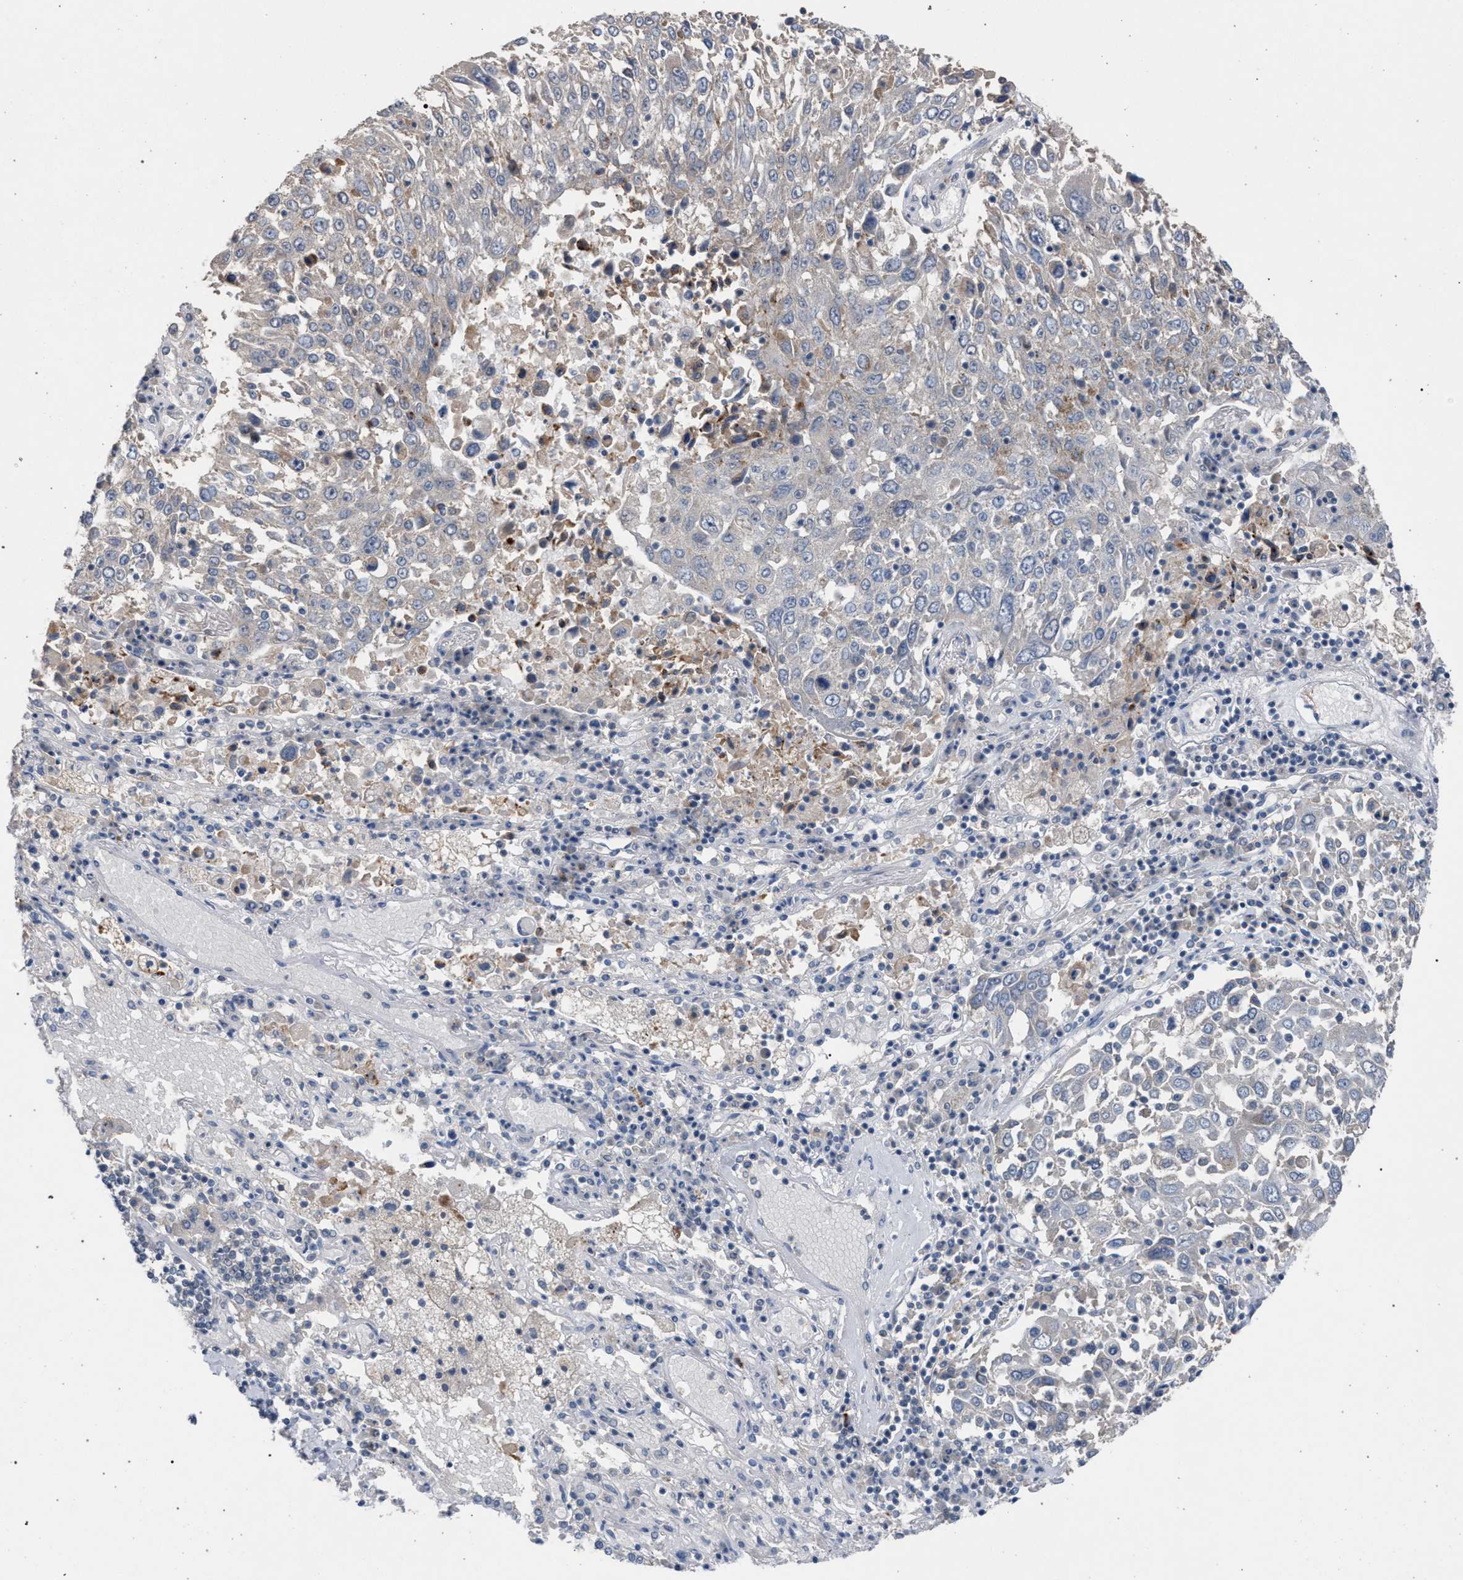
{"staining": {"intensity": "negative", "quantity": "none", "location": "none"}, "tissue": "lung cancer", "cell_type": "Tumor cells", "image_type": "cancer", "snomed": [{"axis": "morphology", "description": "Squamous cell carcinoma, NOS"}, {"axis": "topography", "description": "Lung"}], "caption": "This micrograph is of lung cancer (squamous cell carcinoma) stained with immunohistochemistry (IHC) to label a protein in brown with the nuclei are counter-stained blue. There is no positivity in tumor cells.", "gene": "TECPR1", "patient": {"sex": "male", "age": 65}}